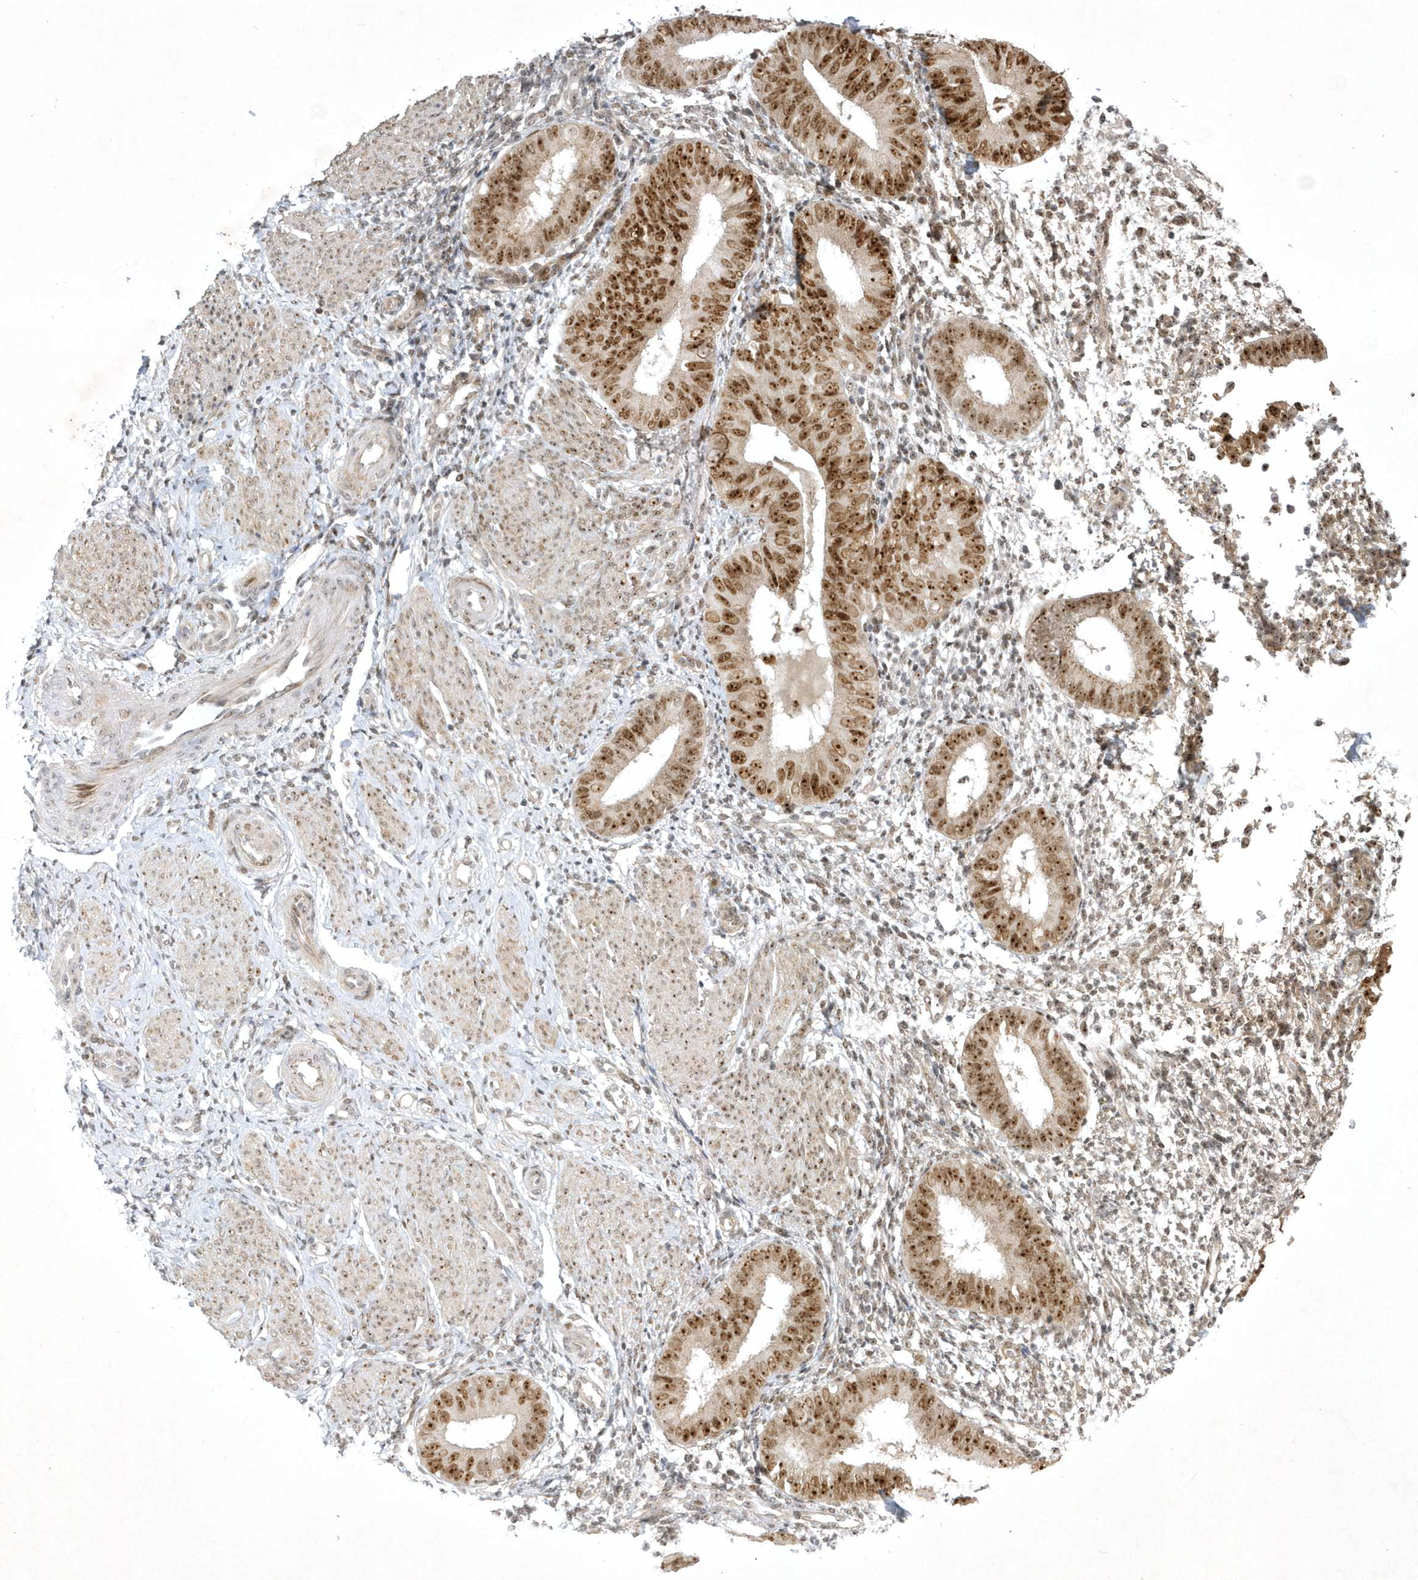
{"staining": {"intensity": "weak", "quantity": "25%-75%", "location": "nuclear"}, "tissue": "endometrium", "cell_type": "Cells in endometrial stroma", "image_type": "normal", "snomed": [{"axis": "morphology", "description": "Normal tissue, NOS"}, {"axis": "topography", "description": "Uterus"}, {"axis": "topography", "description": "Endometrium"}], "caption": "Human endometrium stained with a protein marker exhibits weak staining in cells in endometrial stroma.", "gene": "NPM3", "patient": {"sex": "female", "age": 48}}